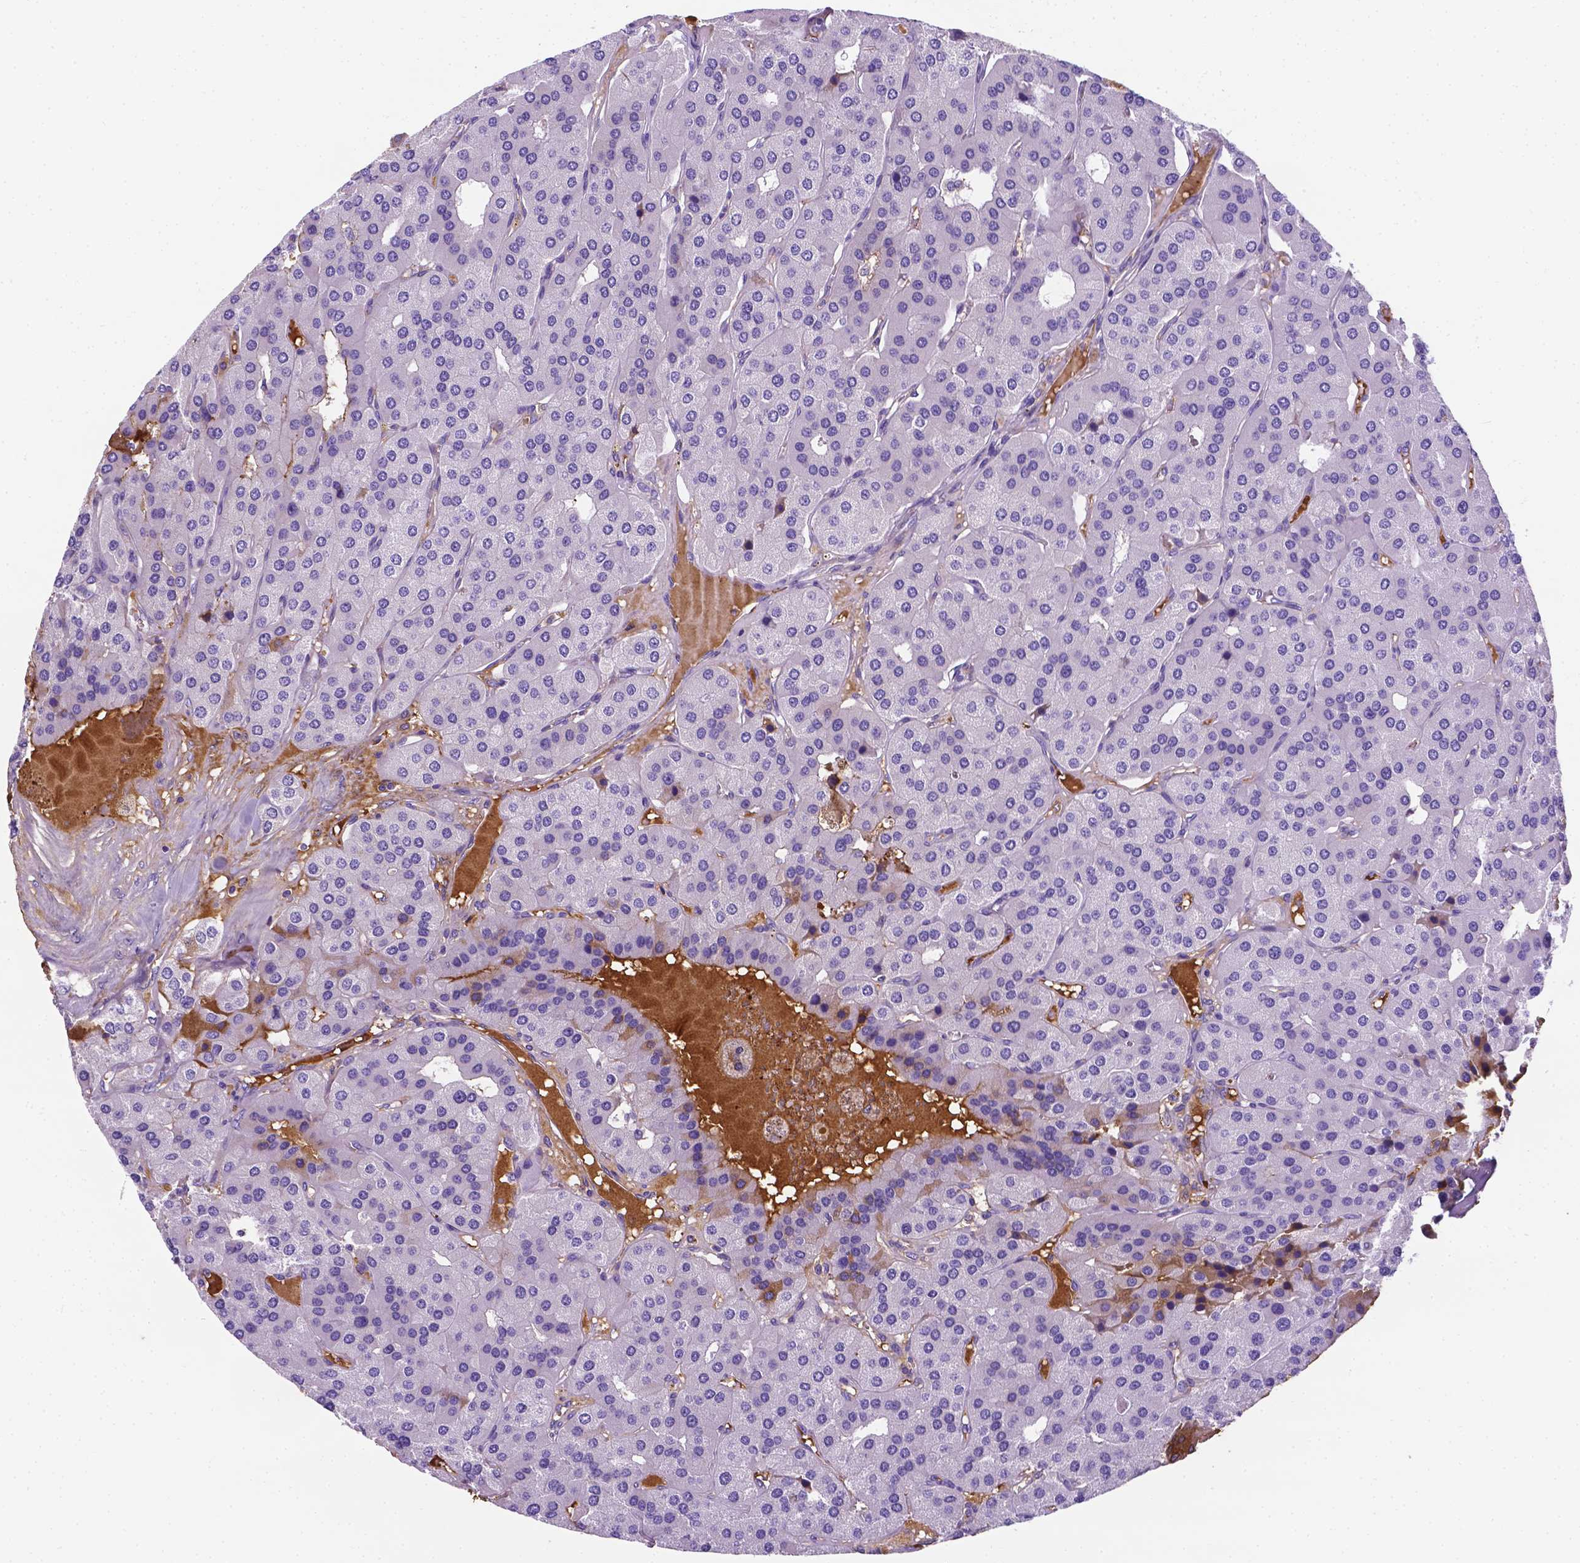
{"staining": {"intensity": "negative", "quantity": "none", "location": "none"}, "tissue": "parathyroid gland", "cell_type": "Glandular cells", "image_type": "normal", "snomed": [{"axis": "morphology", "description": "Normal tissue, NOS"}, {"axis": "morphology", "description": "Adenoma, NOS"}, {"axis": "topography", "description": "Parathyroid gland"}], "caption": "Micrograph shows no significant protein positivity in glandular cells of benign parathyroid gland. The staining is performed using DAB (3,3'-diaminobenzidine) brown chromogen with nuclei counter-stained in using hematoxylin.", "gene": "APOE", "patient": {"sex": "female", "age": 86}}